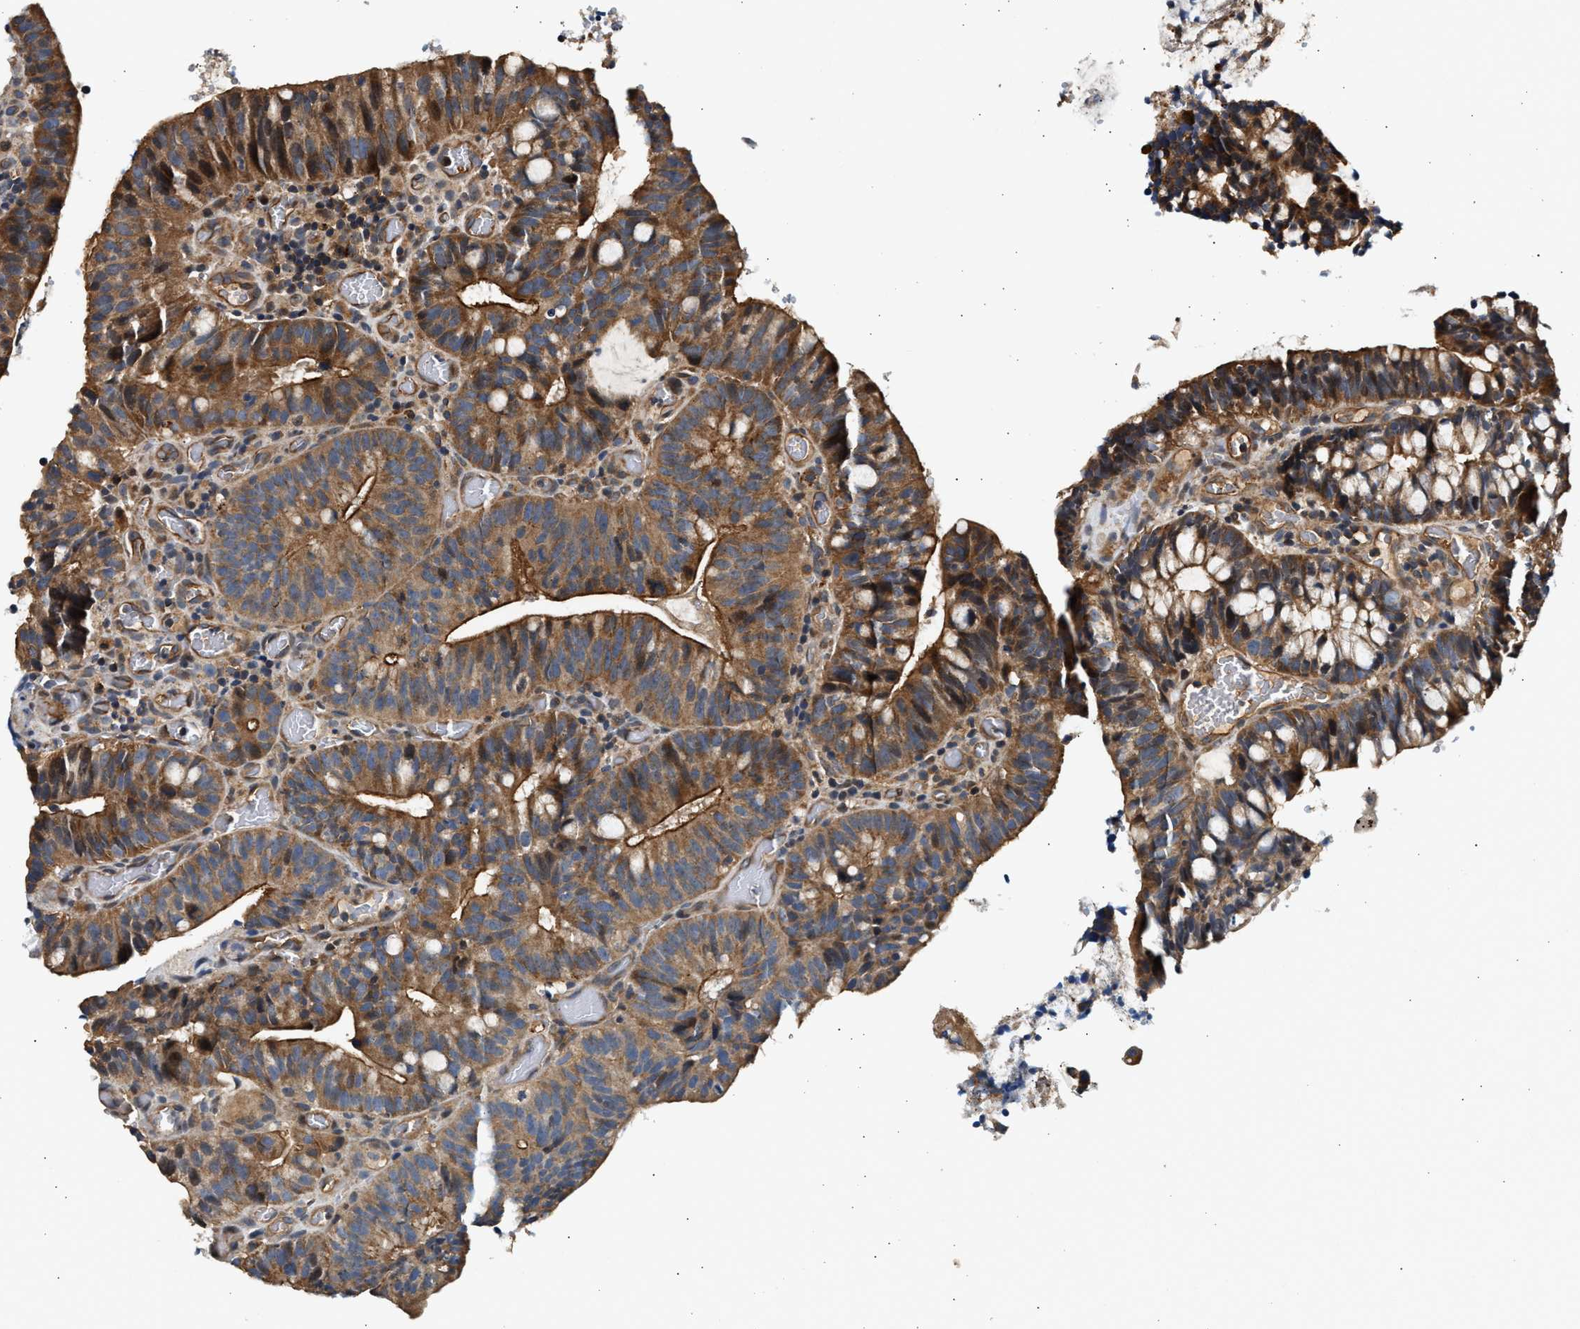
{"staining": {"intensity": "strong", "quantity": ">75%", "location": "cytoplasmic/membranous"}, "tissue": "colorectal cancer", "cell_type": "Tumor cells", "image_type": "cancer", "snomed": [{"axis": "morphology", "description": "Adenocarcinoma, NOS"}, {"axis": "topography", "description": "Colon"}], "caption": "Immunohistochemistry (DAB (3,3'-diaminobenzidine)) staining of human colorectal cancer exhibits strong cytoplasmic/membranous protein staining in about >75% of tumor cells. (IHC, brightfield microscopy, high magnification).", "gene": "DUSP14", "patient": {"sex": "female", "age": 66}}